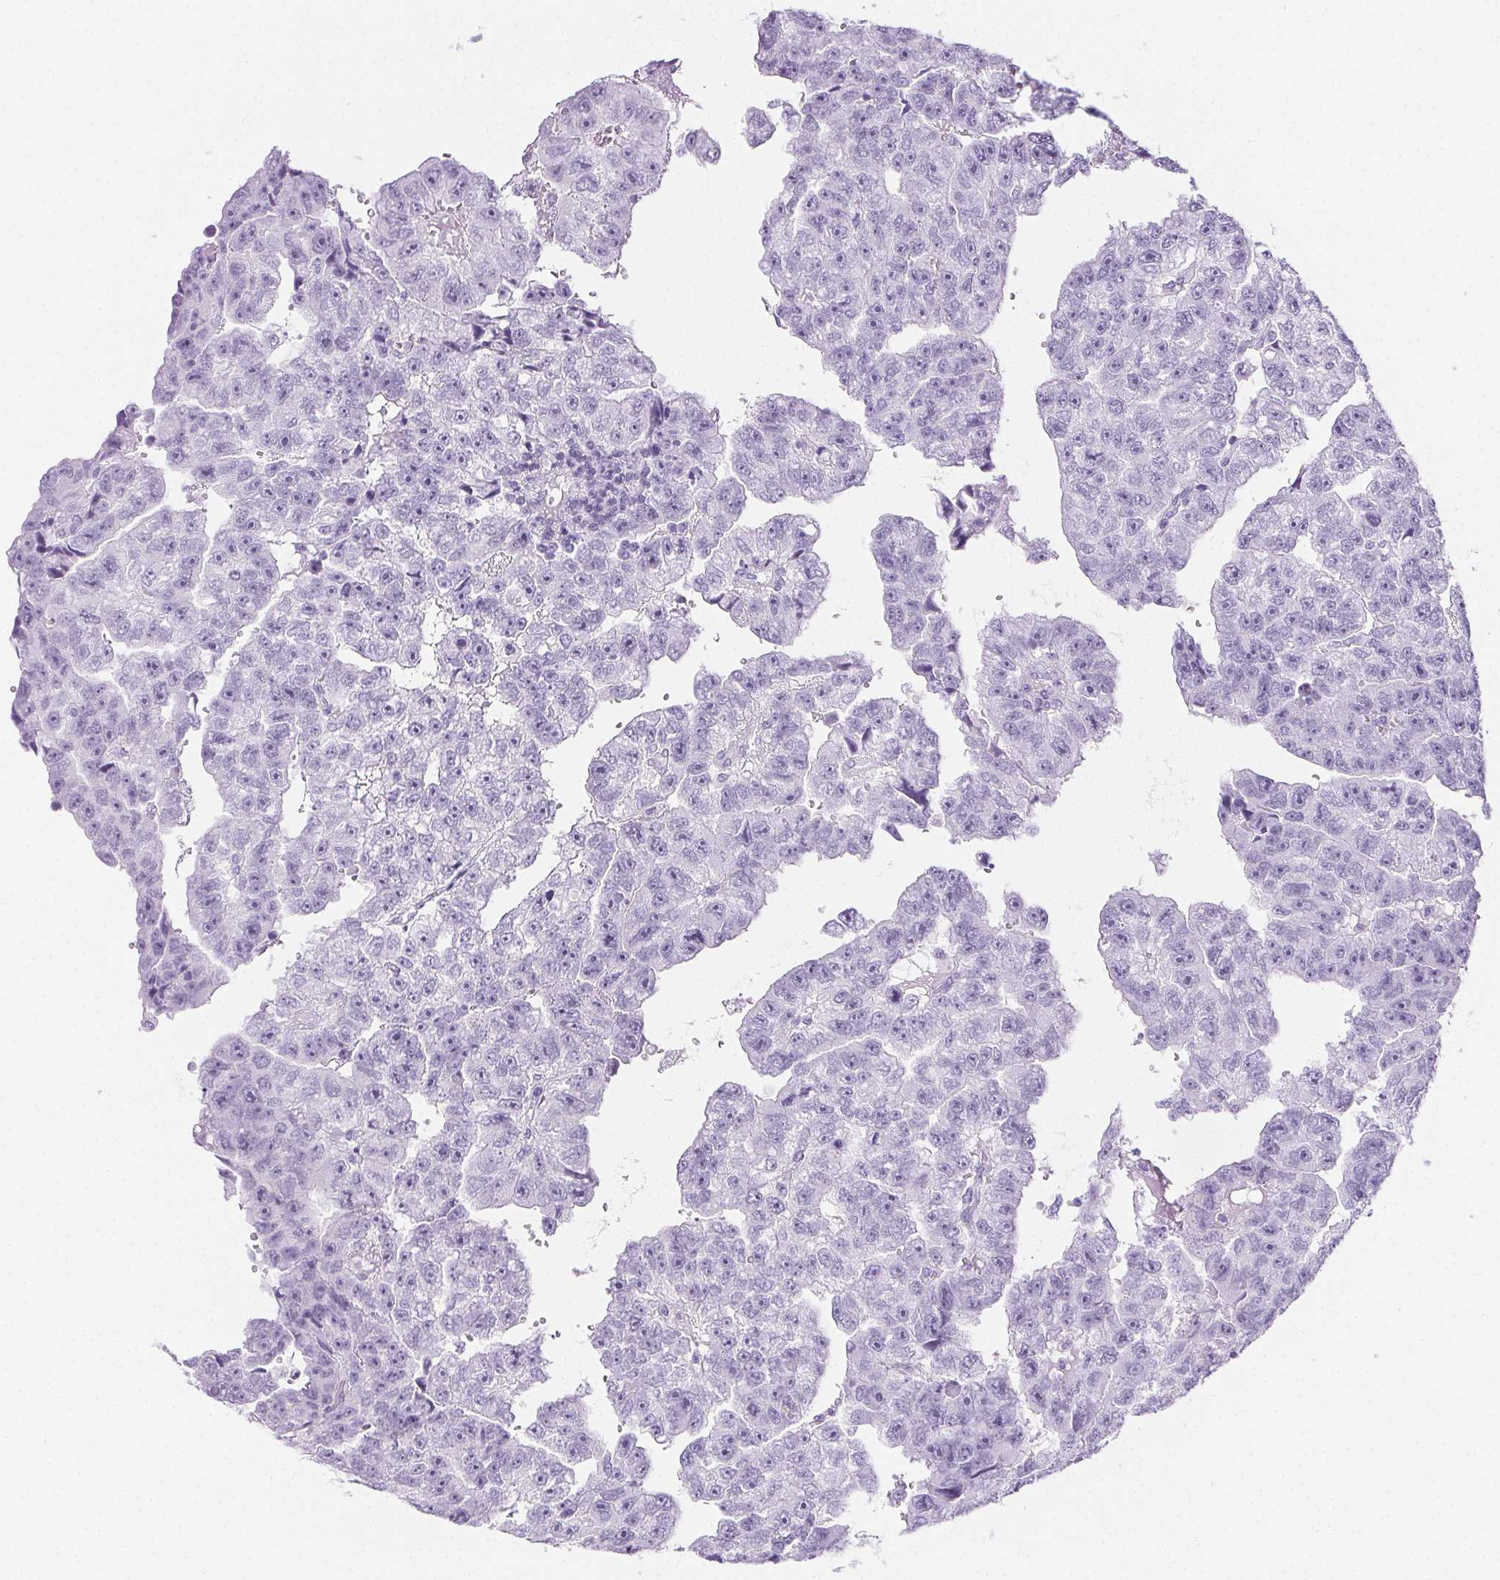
{"staining": {"intensity": "negative", "quantity": "none", "location": "none"}, "tissue": "testis cancer", "cell_type": "Tumor cells", "image_type": "cancer", "snomed": [{"axis": "morphology", "description": "Carcinoma, Embryonal, NOS"}, {"axis": "topography", "description": "Testis"}], "caption": "This is a photomicrograph of immunohistochemistry staining of testis cancer (embryonal carcinoma), which shows no positivity in tumor cells.", "gene": "PI3", "patient": {"sex": "male", "age": 20}}